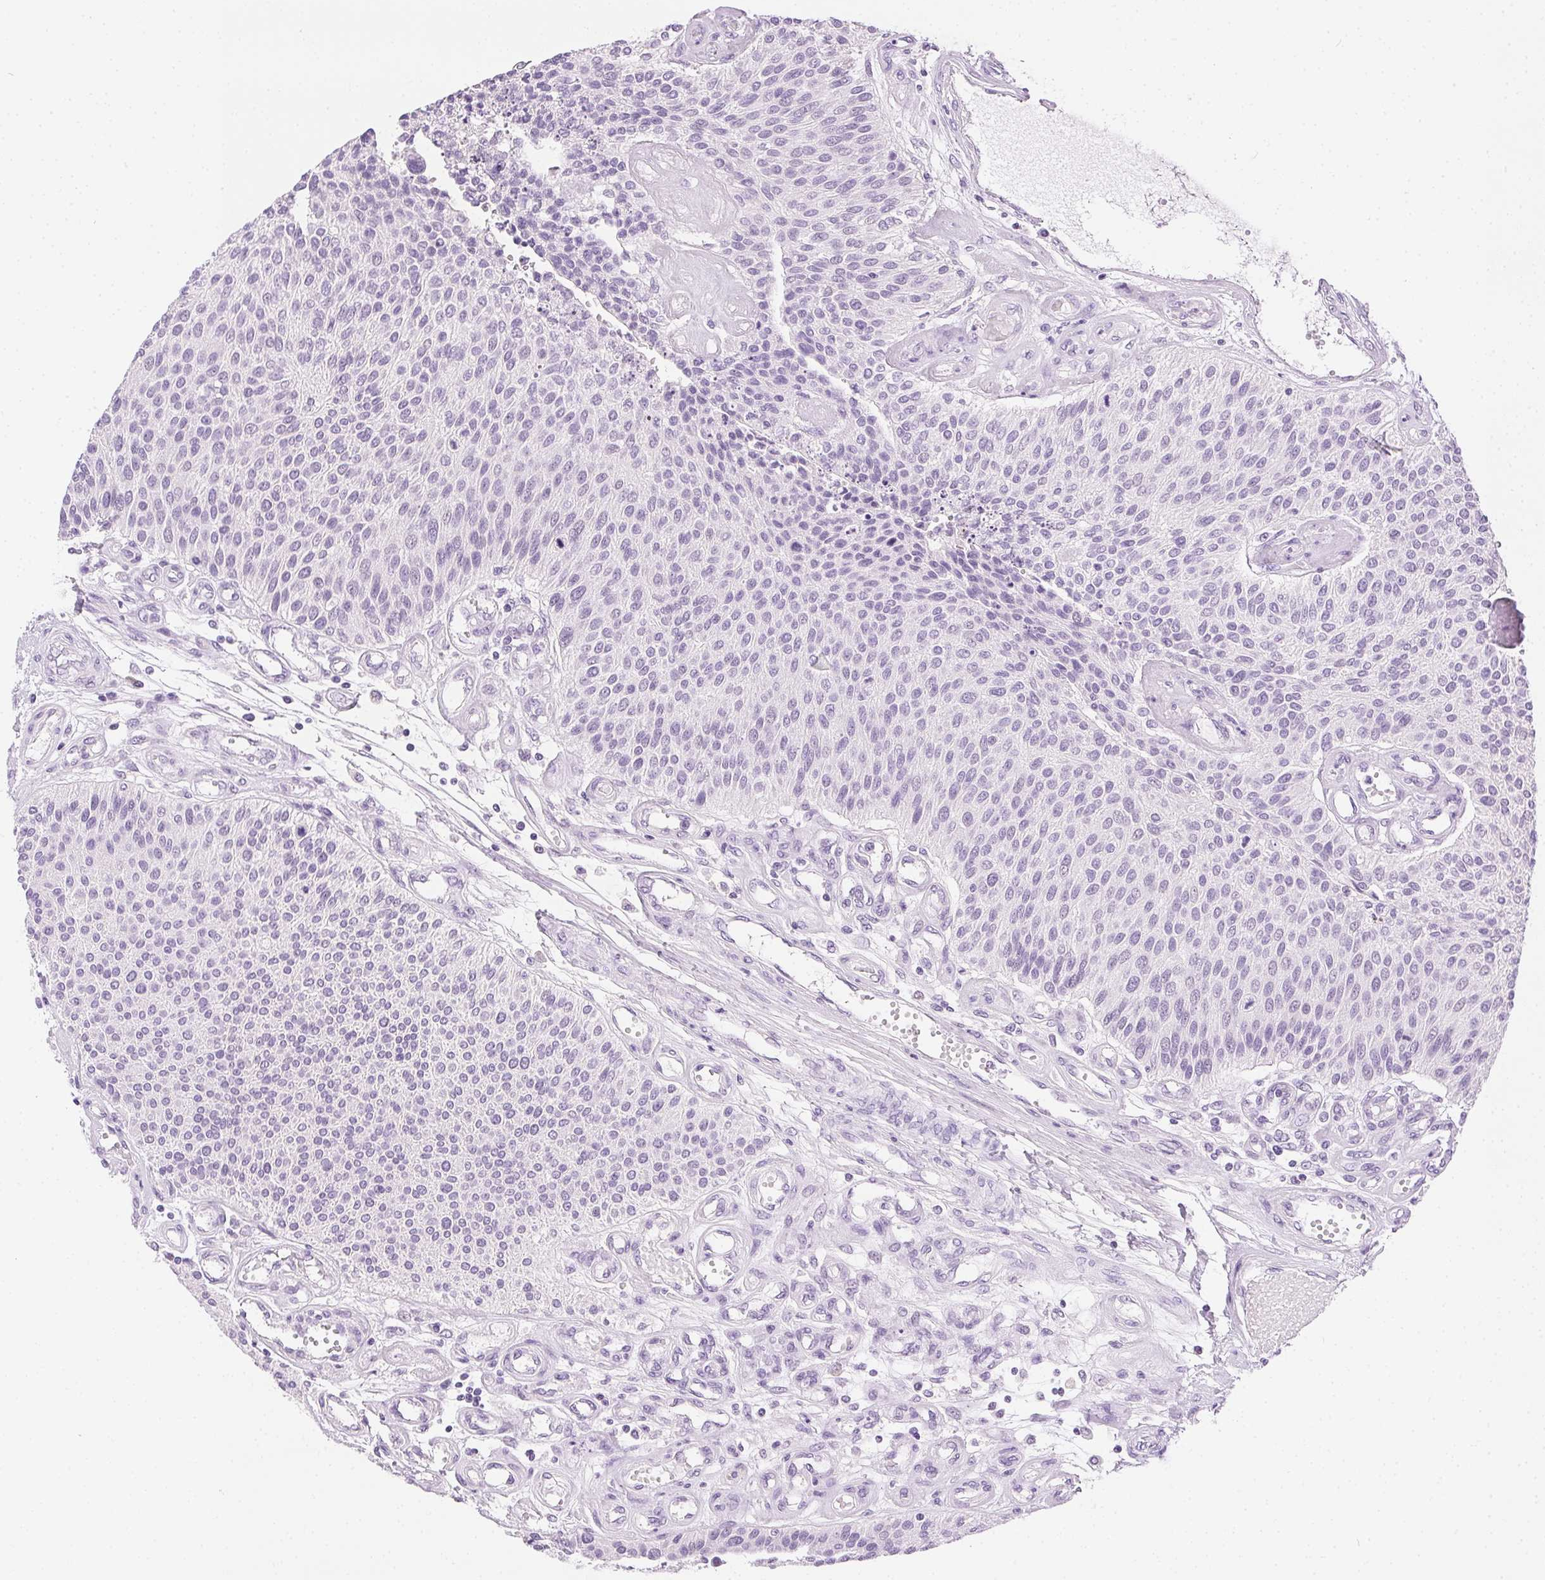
{"staining": {"intensity": "negative", "quantity": "none", "location": "none"}, "tissue": "urothelial cancer", "cell_type": "Tumor cells", "image_type": "cancer", "snomed": [{"axis": "morphology", "description": "Urothelial carcinoma, NOS"}, {"axis": "topography", "description": "Urinary bladder"}], "caption": "The histopathology image reveals no significant staining in tumor cells of urothelial cancer.", "gene": "C20orf85", "patient": {"sex": "male", "age": 55}}